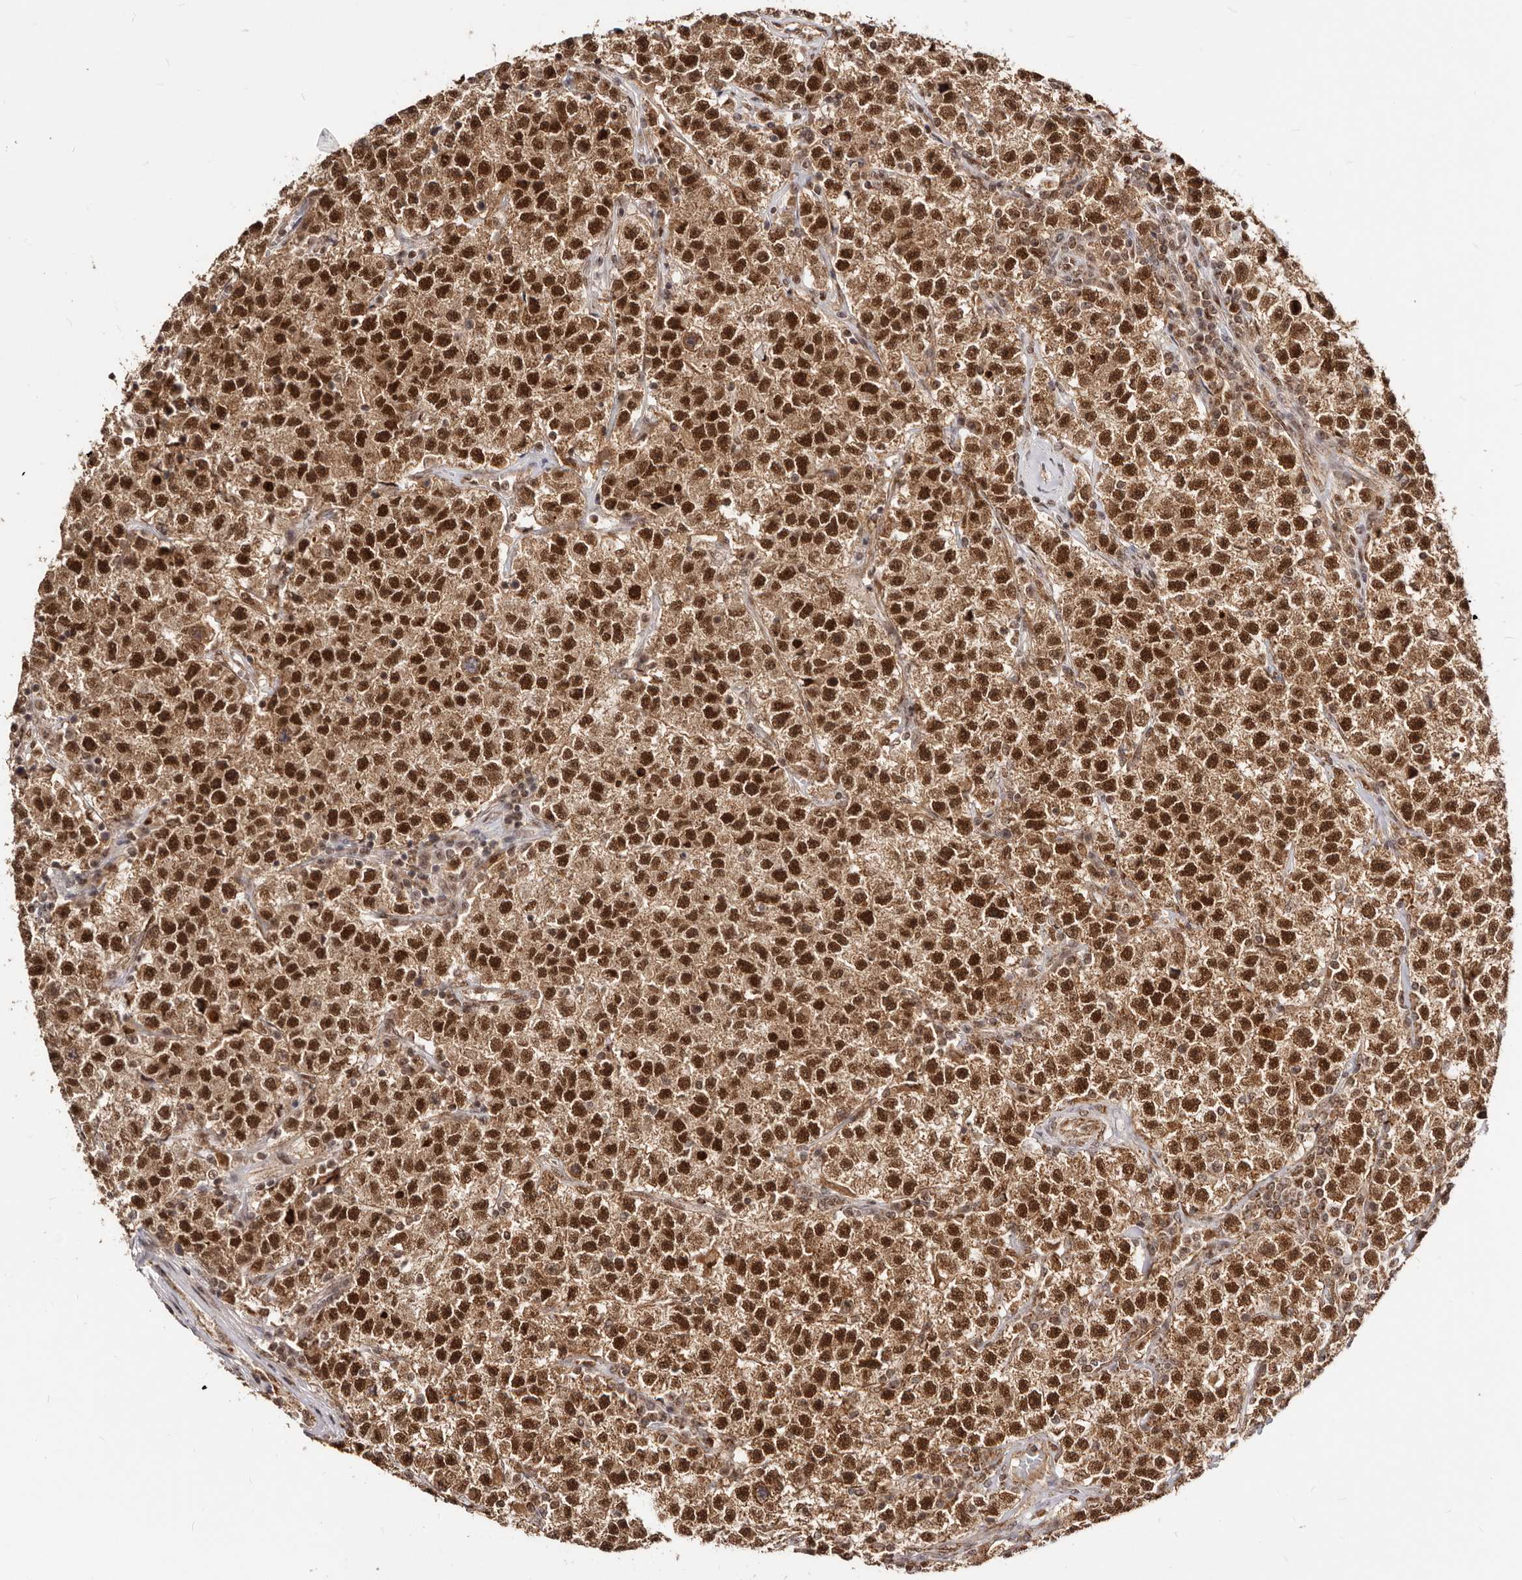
{"staining": {"intensity": "strong", "quantity": ">75%", "location": "cytoplasmic/membranous,nuclear"}, "tissue": "testis cancer", "cell_type": "Tumor cells", "image_type": "cancer", "snomed": [{"axis": "morphology", "description": "Seminoma, NOS"}, {"axis": "topography", "description": "Testis"}], "caption": "Immunohistochemical staining of testis cancer demonstrates high levels of strong cytoplasmic/membranous and nuclear protein staining in about >75% of tumor cells.", "gene": "SEC14L1", "patient": {"sex": "male", "age": 22}}